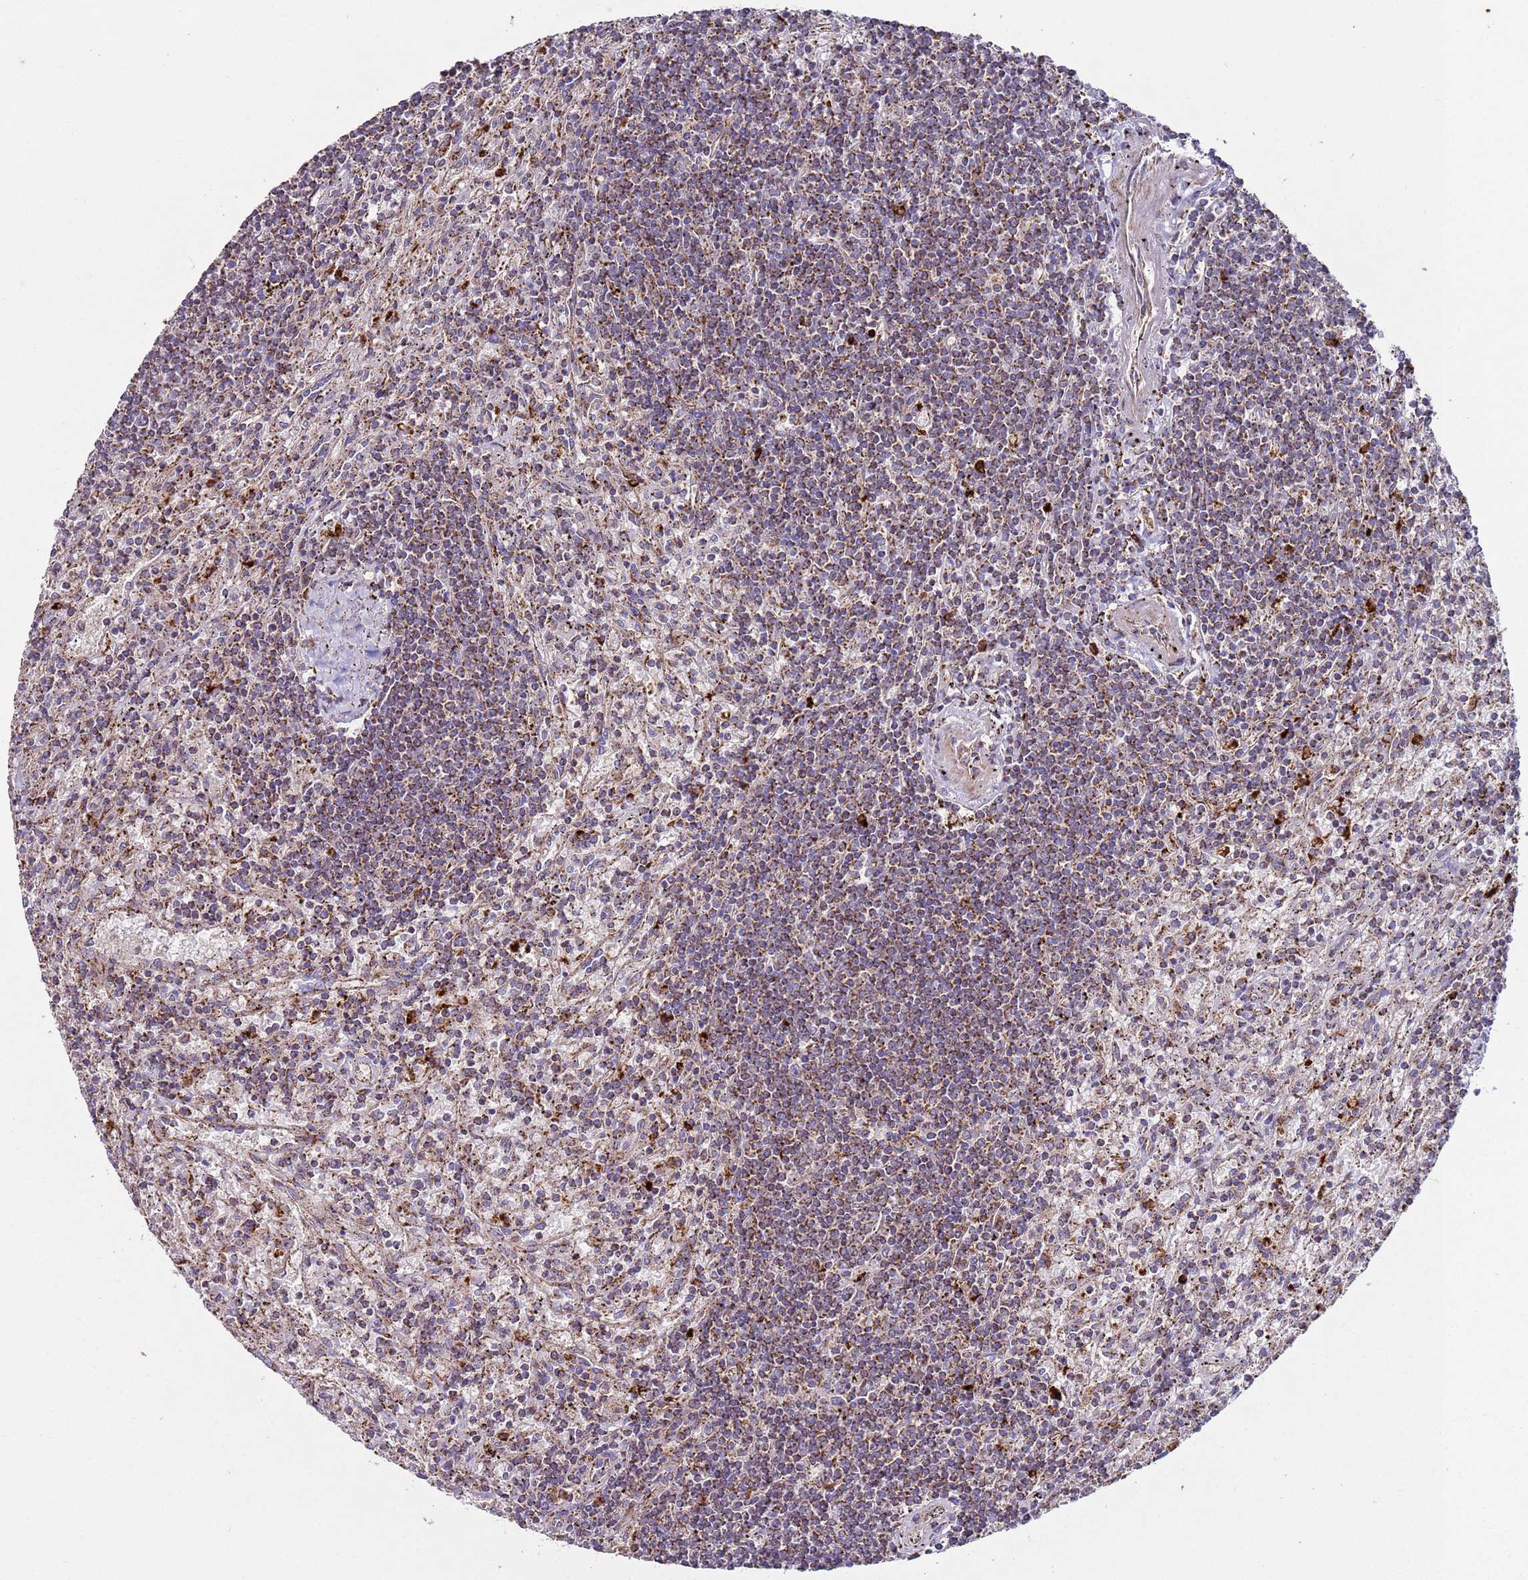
{"staining": {"intensity": "moderate", "quantity": "25%-75%", "location": "cytoplasmic/membranous"}, "tissue": "lymphoma", "cell_type": "Tumor cells", "image_type": "cancer", "snomed": [{"axis": "morphology", "description": "Malignant lymphoma, non-Hodgkin's type, Low grade"}, {"axis": "topography", "description": "Spleen"}], "caption": "An image of human lymphoma stained for a protein exhibits moderate cytoplasmic/membranous brown staining in tumor cells. The staining was performed using DAB to visualize the protein expression in brown, while the nuclei were stained in blue with hematoxylin (Magnification: 20x).", "gene": "FBXO33", "patient": {"sex": "male", "age": 76}}